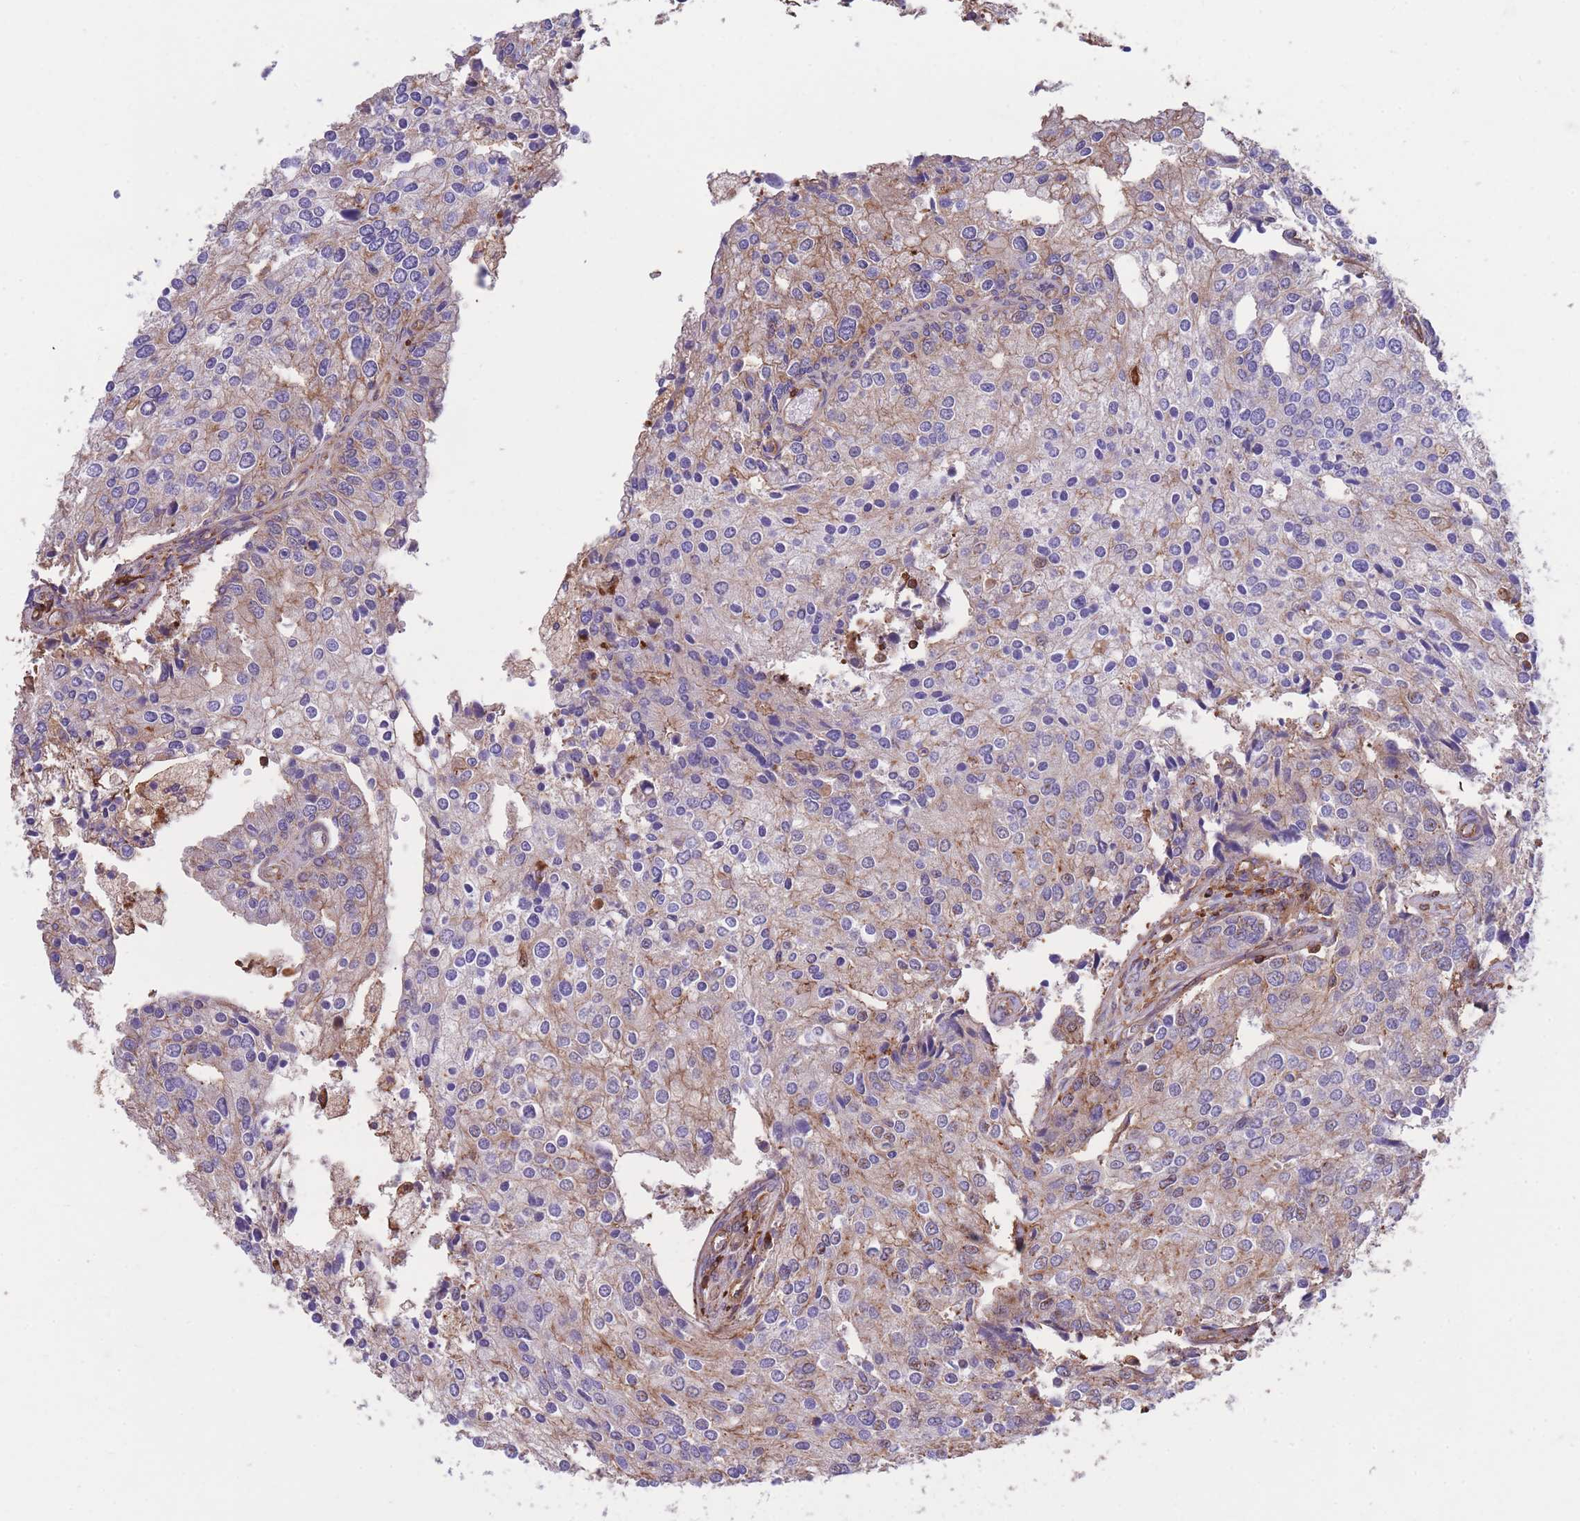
{"staining": {"intensity": "moderate", "quantity": "25%-75%", "location": "cytoplasmic/membranous"}, "tissue": "prostate cancer", "cell_type": "Tumor cells", "image_type": "cancer", "snomed": [{"axis": "morphology", "description": "Adenocarcinoma, High grade"}, {"axis": "topography", "description": "Prostate"}], "caption": "Tumor cells exhibit medium levels of moderate cytoplasmic/membranous positivity in about 25%-75% of cells in human prostate cancer (high-grade adenocarcinoma). The staining is performed using DAB (3,3'-diaminobenzidine) brown chromogen to label protein expression. The nuclei are counter-stained blue using hematoxylin.", "gene": "LRRN4CL", "patient": {"sex": "male", "age": 62}}